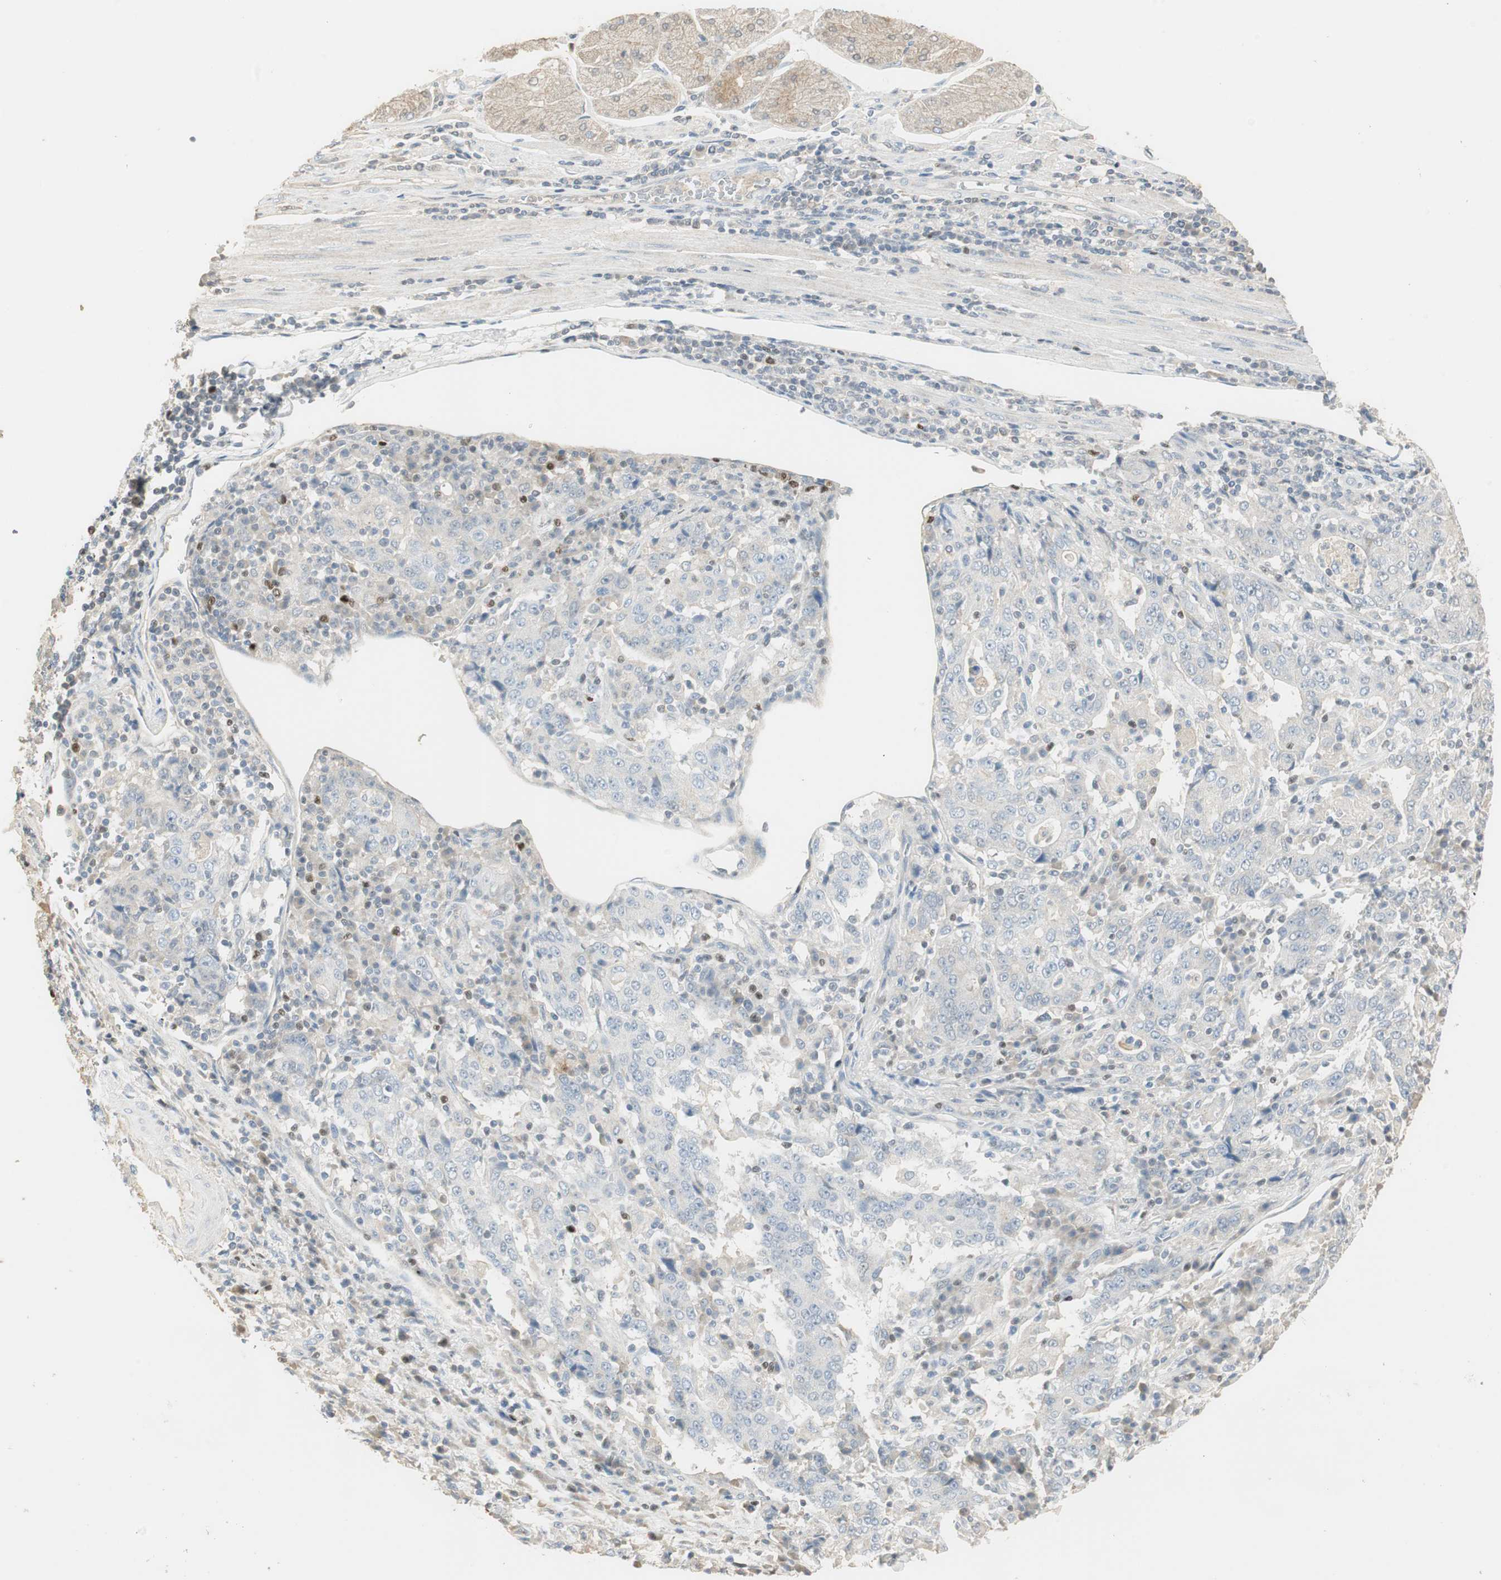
{"staining": {"intensity": "negative", "quantity": "none", "location": "none"}, "tissue": "stomach cancer", "cell_type": "Tumor cells", "image_type": "cancer", "snomed": [{"axis": "morphology", "description": "Normal tissue, NOS"}, {"axis": "morphology", "description": "Adenocarcinoma, NOS"}, {"axis": "topography", "description": "Stomach, upper"}, {"axis": "topography", "description": "Stomach"}], "caption": "Immunohistochemical staining of human adenocarcinoma (stomach) reveals no significant expression in tumor cells.", "gene": "RUNX2", "patient": {"sex": "male", "age": 59}}